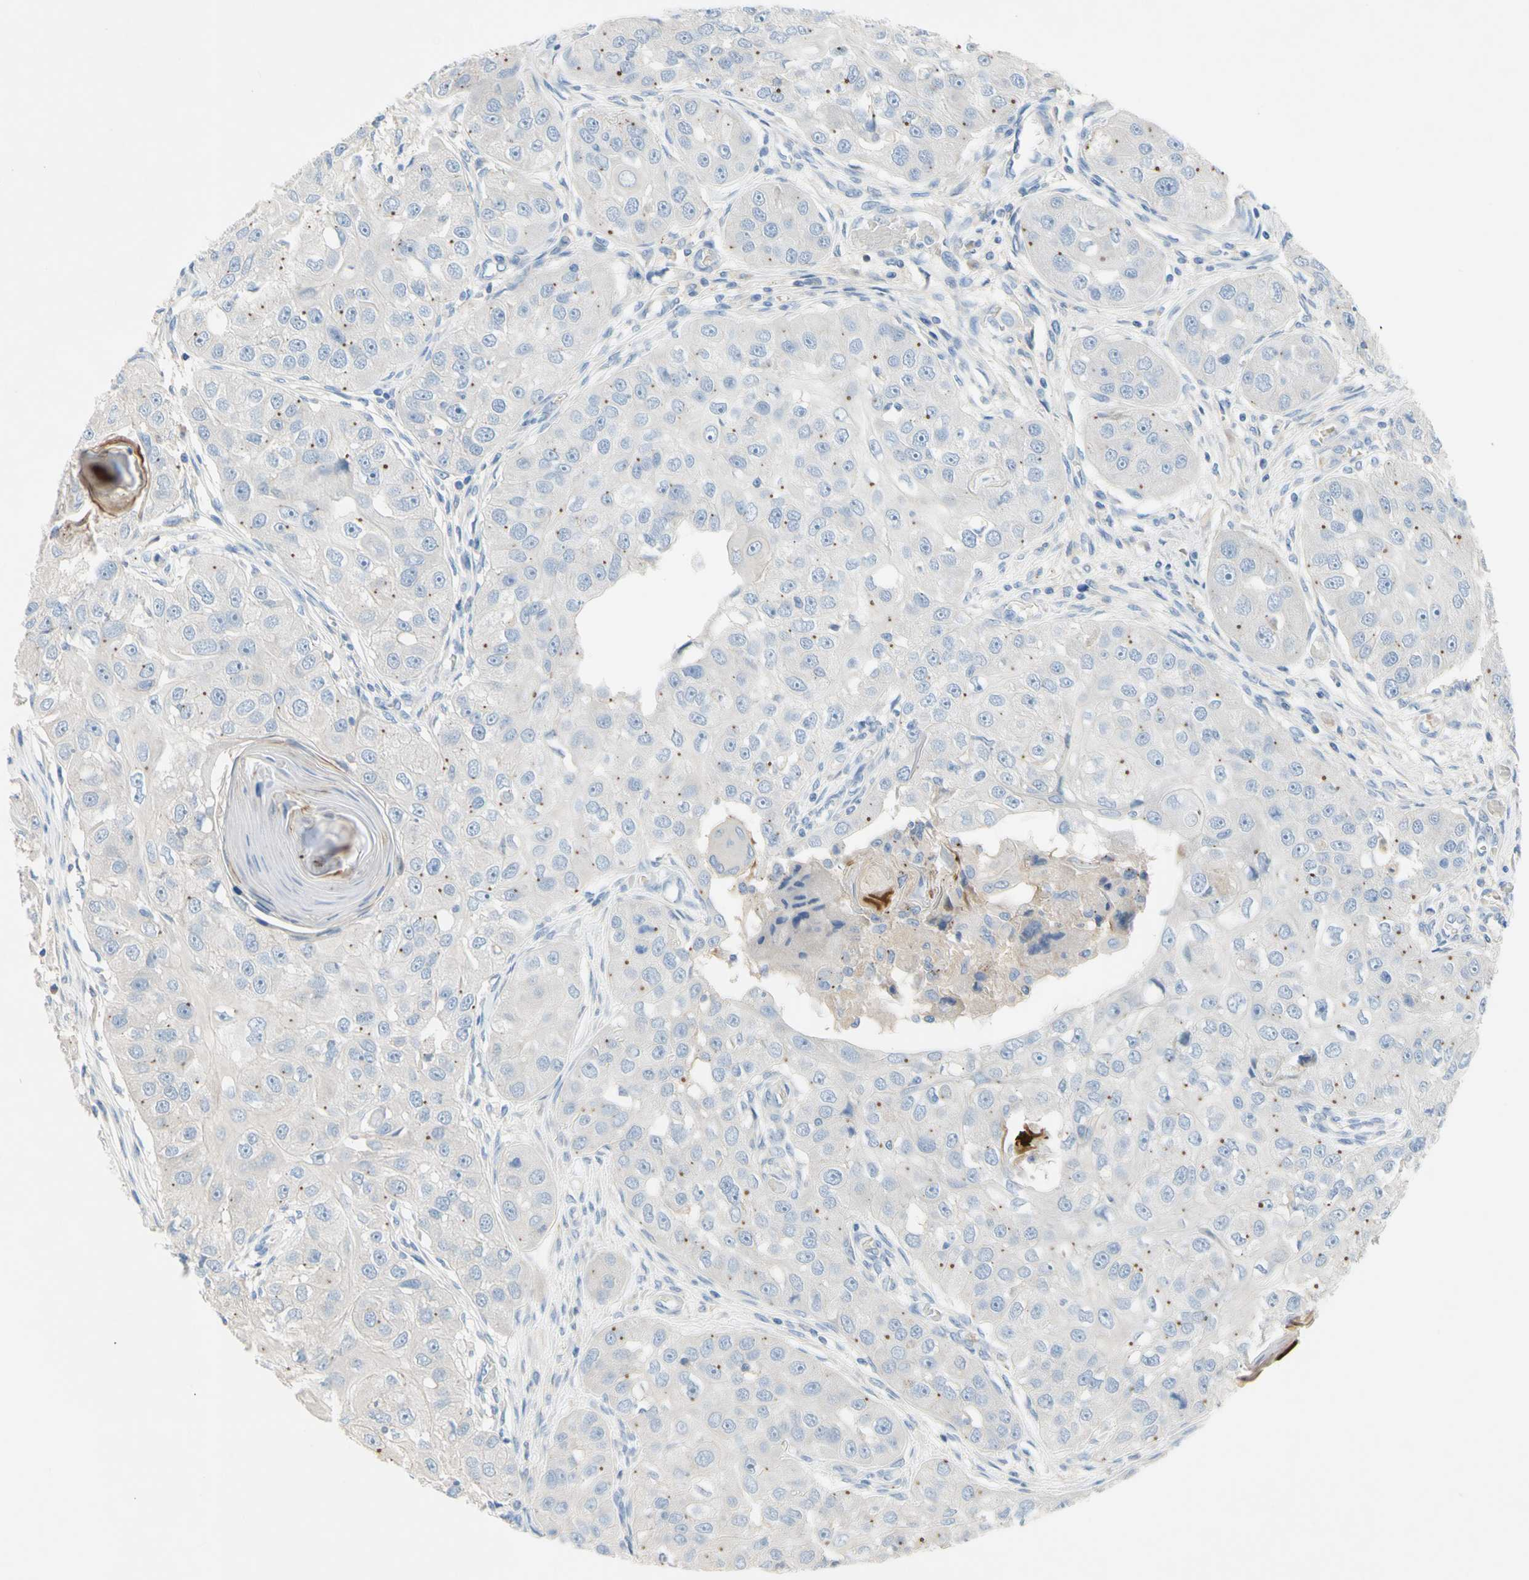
{"staining": {"intensity": "weak", "quantity": "<25%", "location": "cytoplasmic/membranous"}, "tissue": "head and neck cancer", "cell_type": "Tumor cells", "image_type": "cancer", "snomed": [{"axis": "morphology", "description": "Normal tissue, NOS"}, {"axis": "morphology", "description": "Squamous cell carcinoma, NOS"}, {"axis": "topography", "description": "Skeletal muscle"}, {"axis": "topography", "description": "Head-Neck"}], "caption": "Head and neck cancer (squamous cell carcinoma) was stained to show a protein in brown. There is no significant positivity in tumor cells. (Immunohistochemistry, brightfield microscopy, high magnification).", "gene": "TMEM59L", "patient": {"sex": "male", "age": 51}}